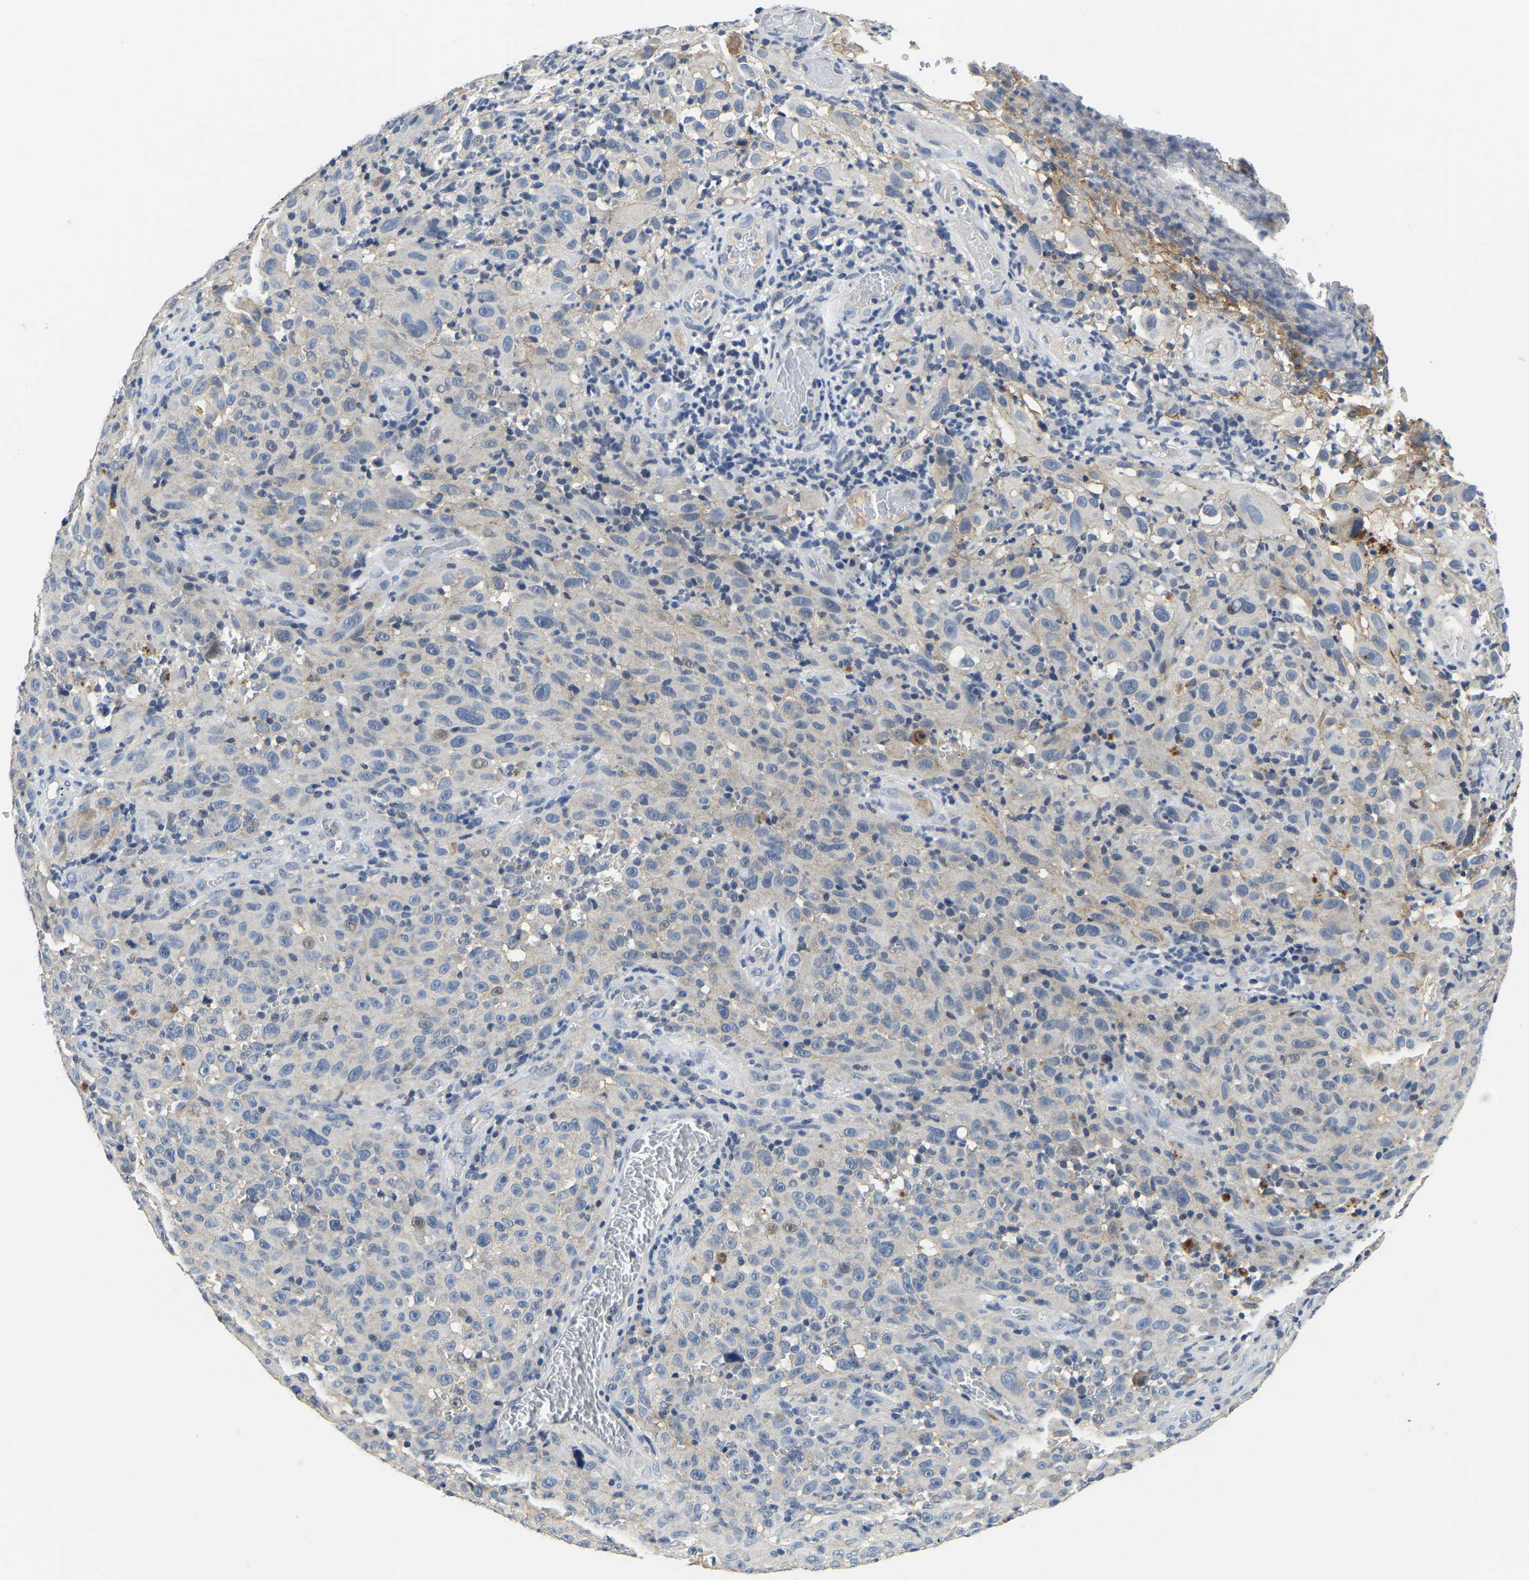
{"staining": {"intensity": "negative", "quantity": "none", "location": "none"}, "tissue": "melanoma", "cell_type": "Tumor cells", "image_type": "cancer", "snomed": [{"axis": "morphology", "description": "Malignant melanoma, NOS"}, {"axis": "topography", "description": "Skin"}], "caption": "This photomicrograph is of melanoma stained with IHC to label a protein in brown with the nuclei are counter-stained blue. There is no staining in tumor cells.", "gene": "ITGA2", "patient": {"sex": "female", "age": 82}}